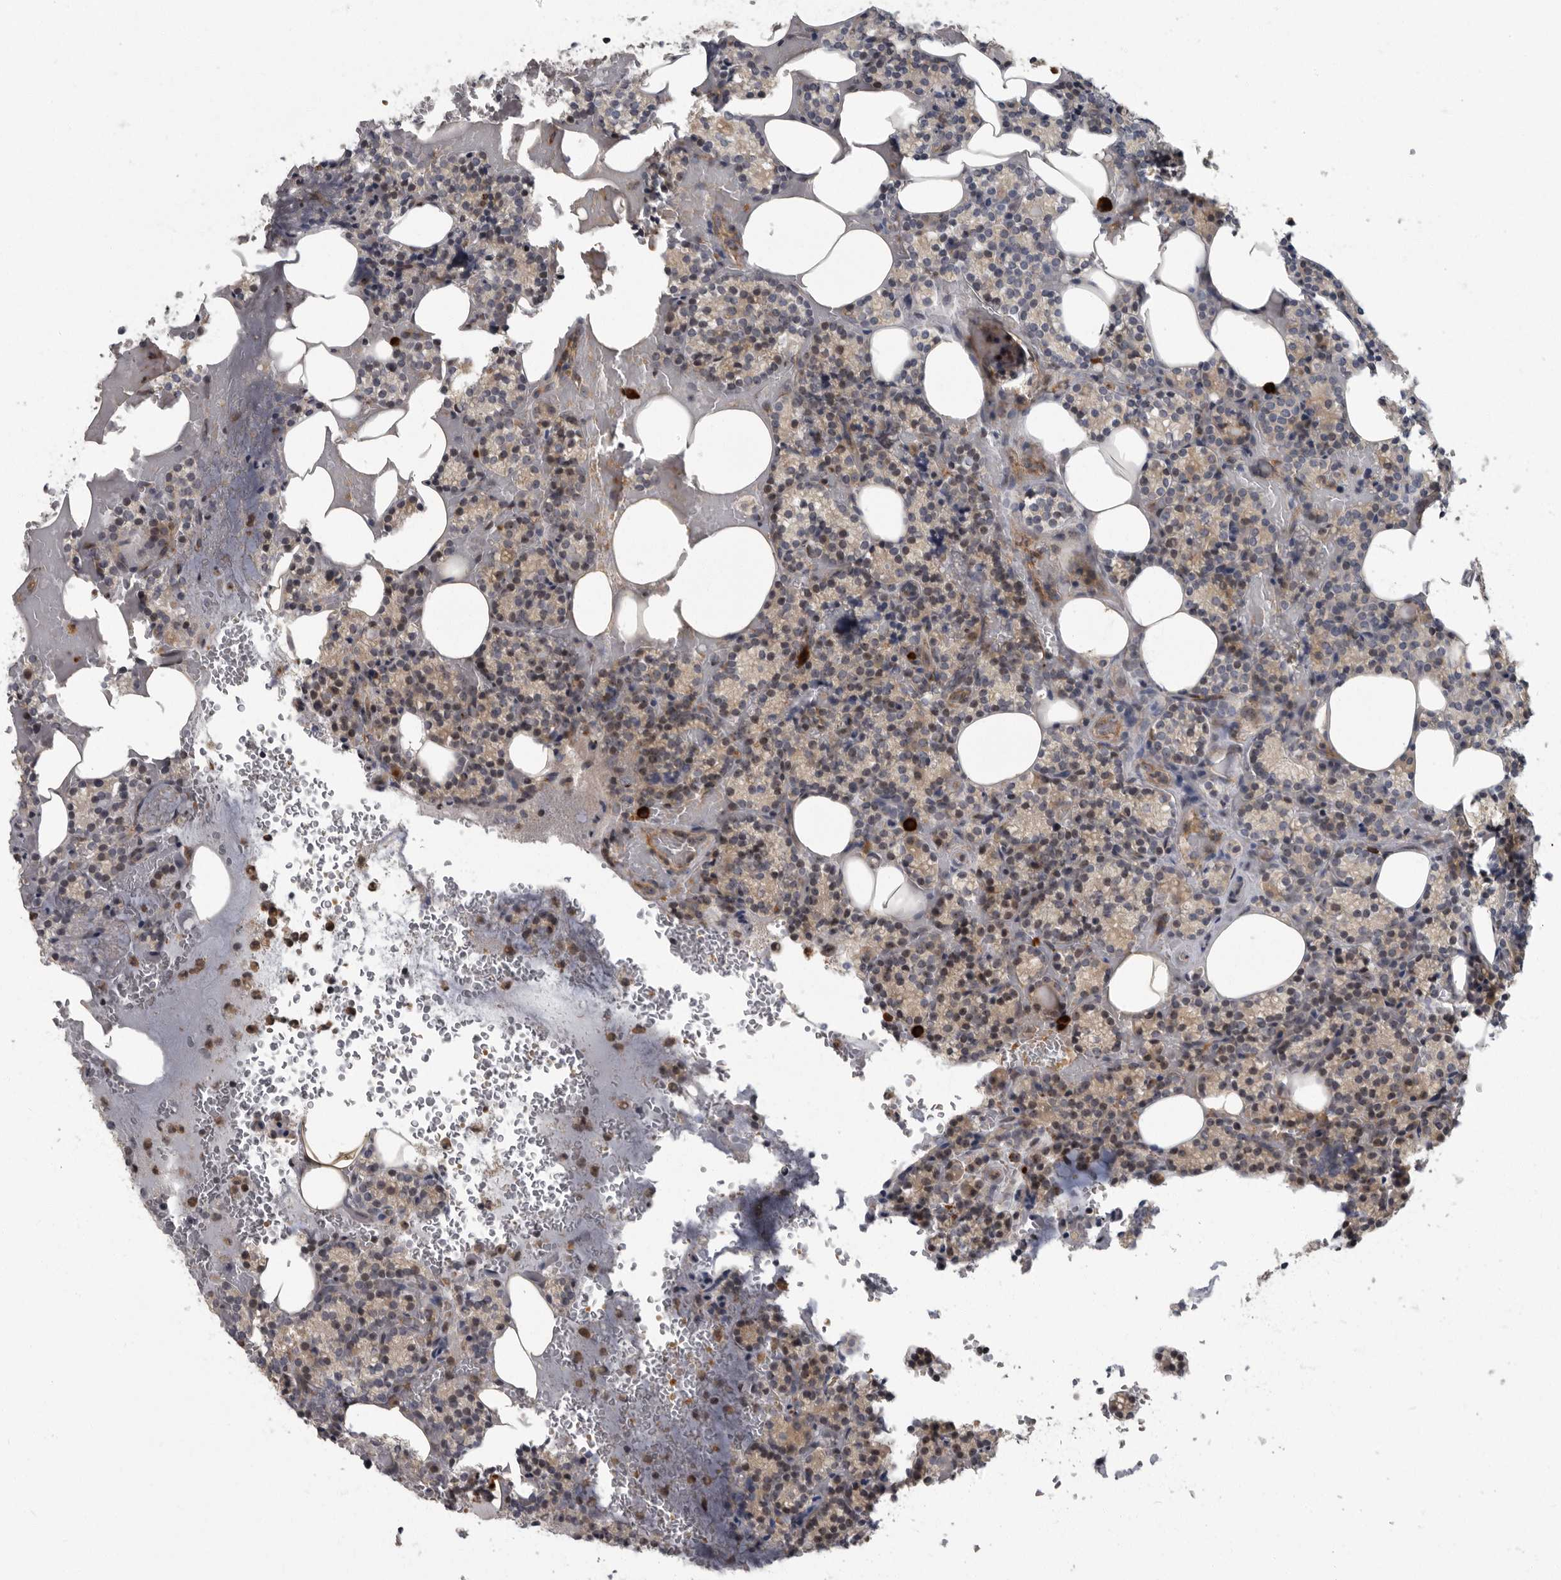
{"staining": {"intensity": "moderate", "quantity": ">75%", "location": "cytoplasmic/membranous,nuclear"}, "tissue": "parathyroid gland", "cell_type": "Glandular cells", "image_type": "normal", "snomed": [{"axis": "morphology", "description": "Normal tissue, NOS"}, {"axis": "topography", "description": "Parathyroid gland"}], "caption": "Glandular cells show medium levels of moderate cytoplasmic/membranous,nuclear expression in about >75% of cells in unremarkable parathyroid gland. Using DAB (brown) and hematoxylin (blue) stains, captured at high magnification using brightfield microscopy.", "gene": "PDCD11", "patient": {"sex": "female", "age": 78}}